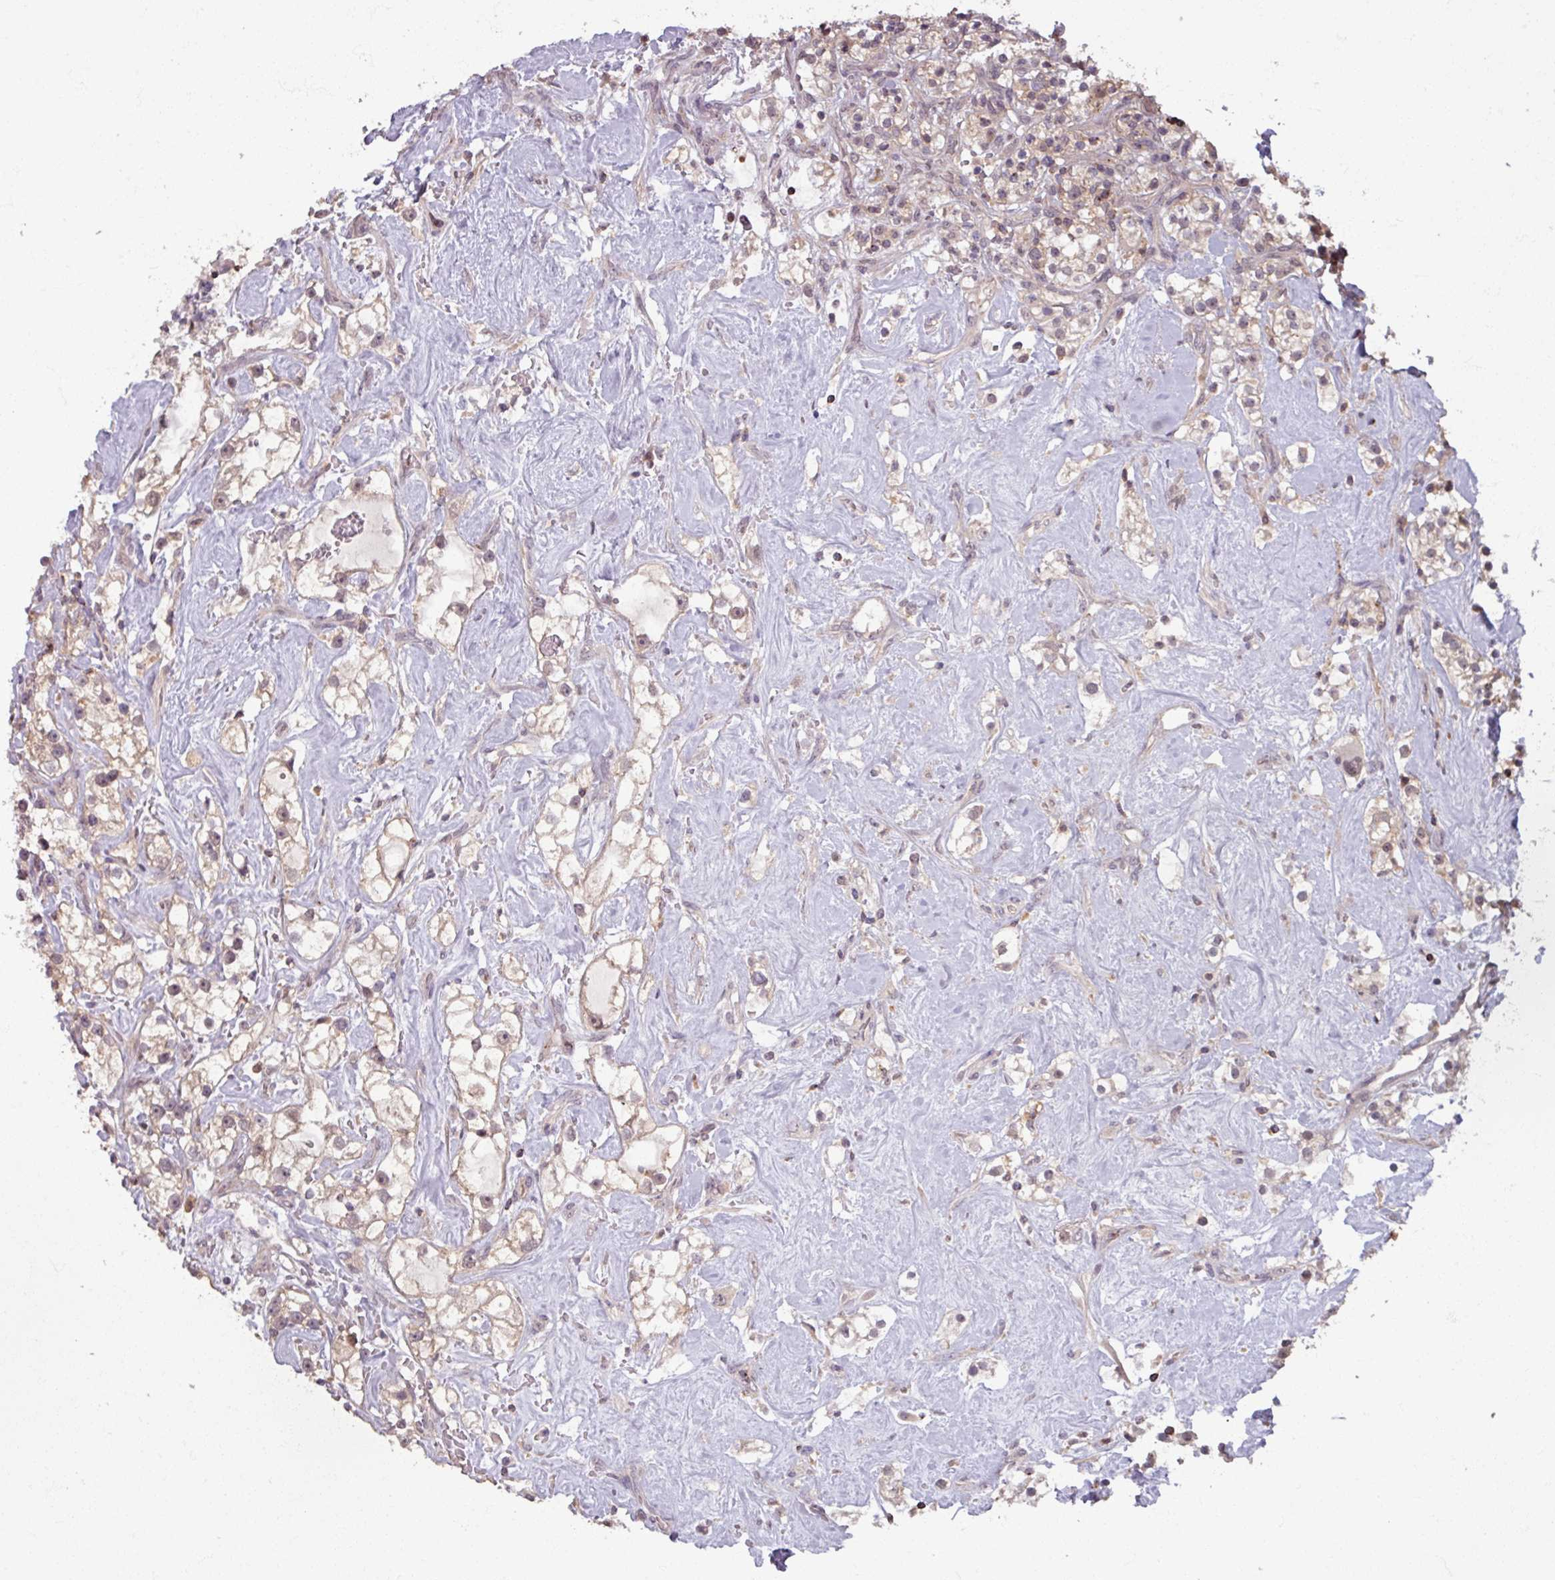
{"staining": {"intensity": "weak", "quantity": "25%-75%", "location": "cytoplasmic/membranous"}, "tissue": "renal cancer", "cell_type": "Tumor cells", "image_type": "cancer", "snomed": [{"axis": "morphology", "description": "Adenocarcinoma, NOS"}, {"axis": "topography", "description": "Kidney"}], "caption": "DAB (3,3'-diaminobenzidine) immunohistochemical staining of human renal adenocarcinoma displays weak cytoplasmic/membranous protein staining in about 25%-75% of tumor cells.", "gene": "OR6B1", "patient": {"sex": "male", "age": 77}}